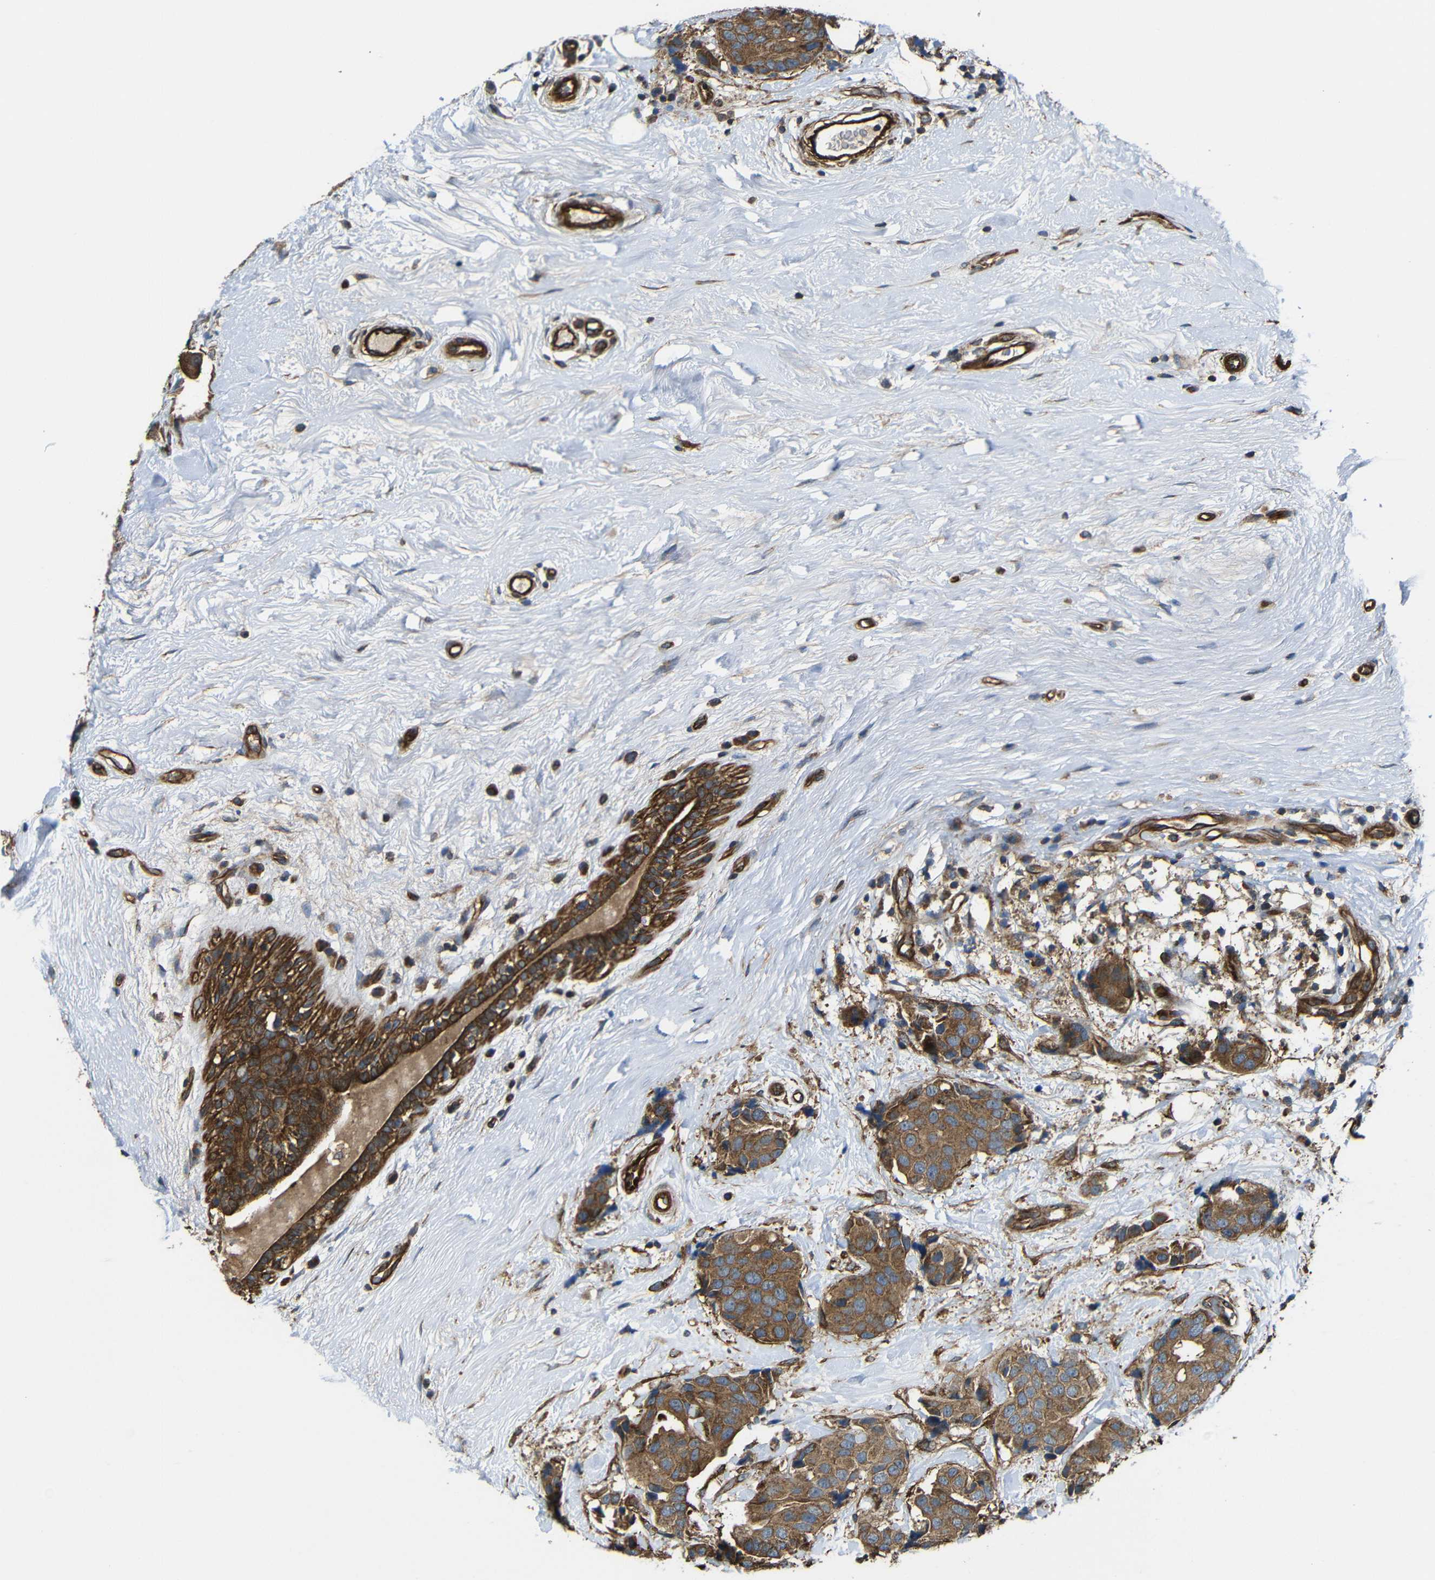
{"staining": {"intensity": "moderate", "quantity": ">75%", "location": "cytoplasmic/membranous"}, "tissue": "breast cancer", "cell_type": "Tumor cells", "image_type": "cancer", "snomed": [{"axis": "morphology", "description": "Normal tissue, NOS"}, {"axis": "morphology", "description": "Duct carcinoma"}, {"axis": "topography", "description": "Breast"}], "caption": "An image showing moderate cytoplasmic/membranous expression in about >75% of tumor cells in breast intraductal carcinoma, as visualized by brown immunohistochemical staining.", "gene": "PTCH1", "patient": {"sex": "female", "age": 39}}